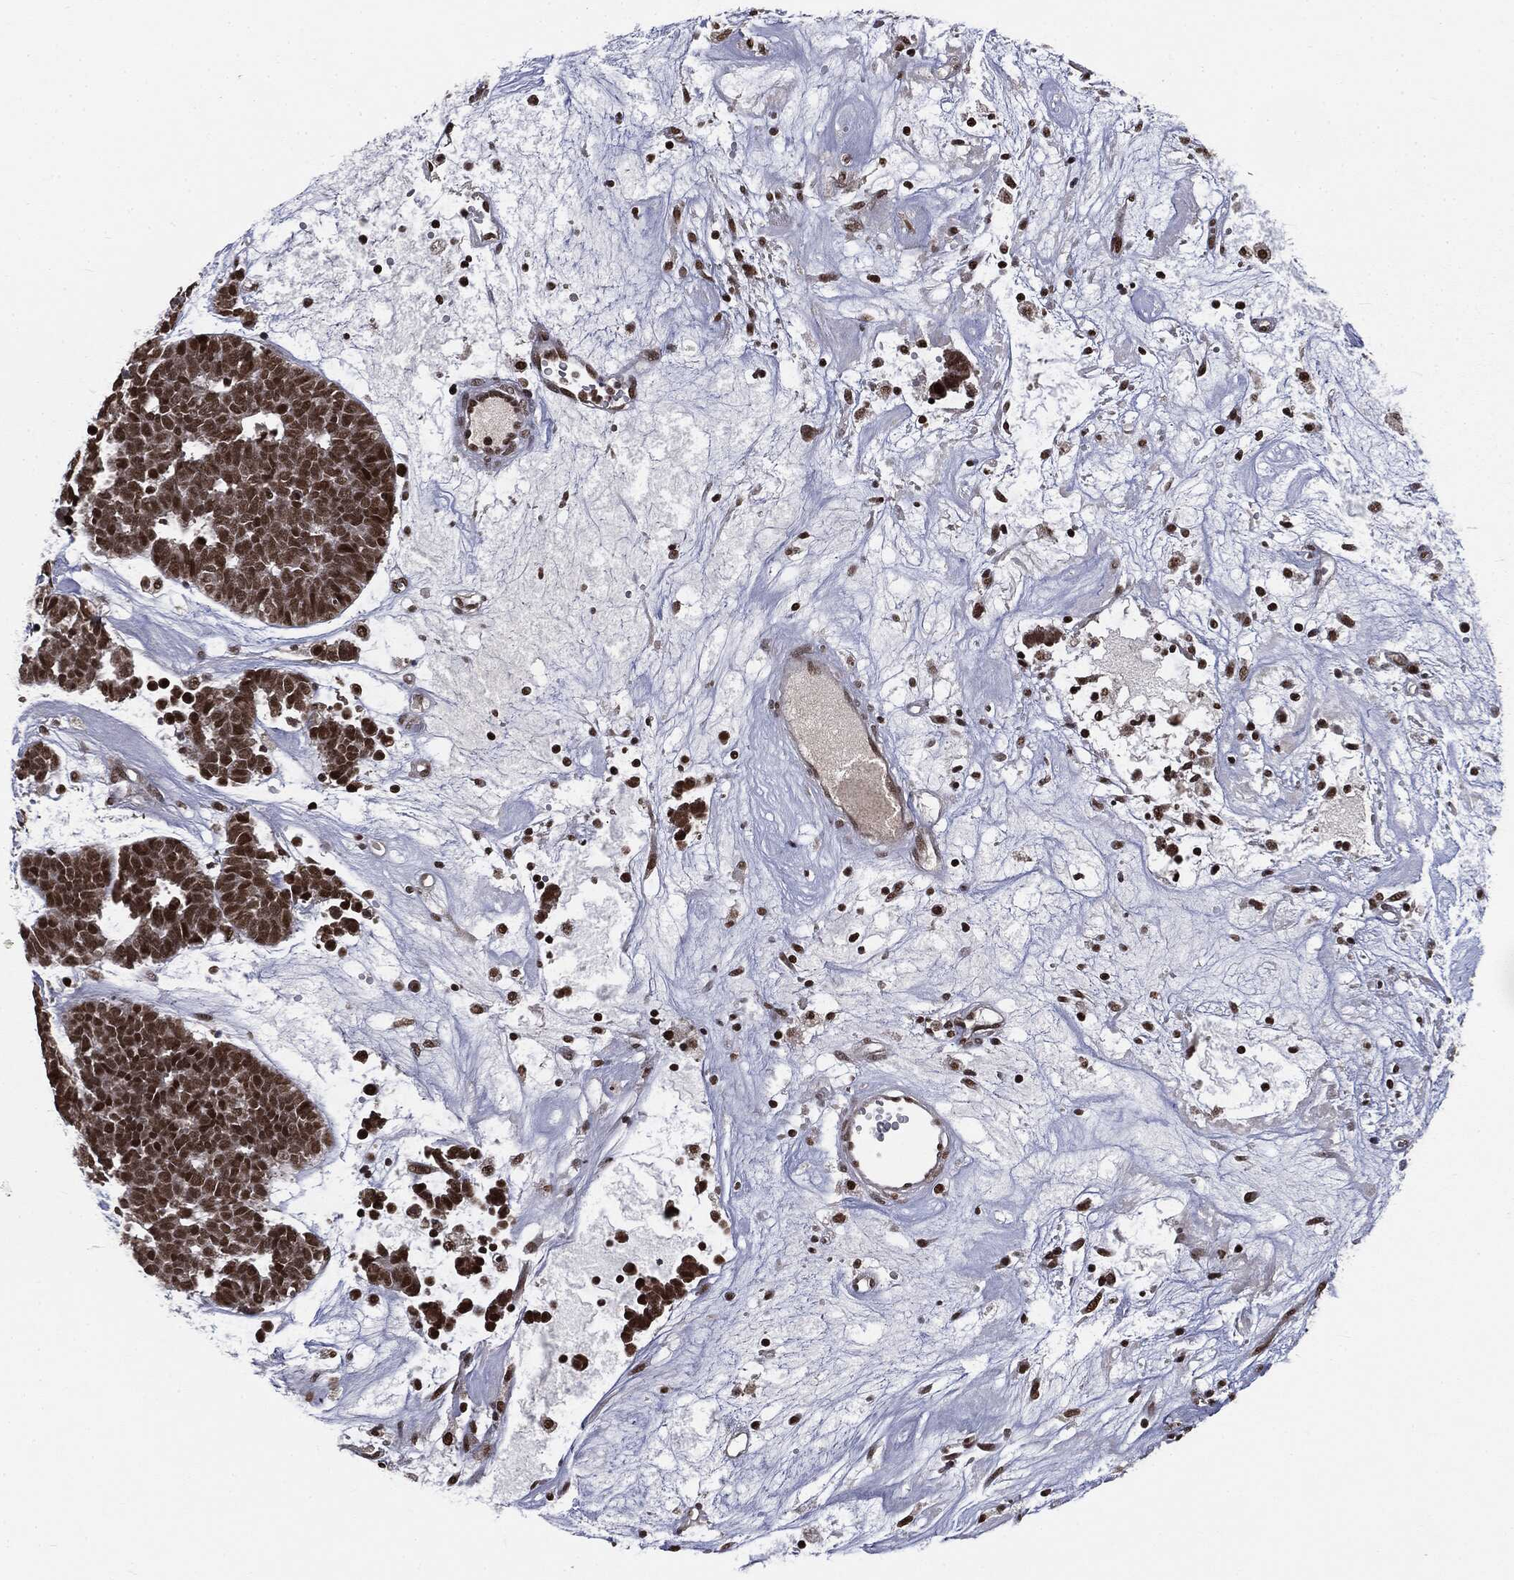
{"staining": {"intensity": "strong", "quantity": ">75%", "location": "nuclear"}, "tissue": "head and neck cancer", "cell_type": "Tumor cells", "image_type": "cancer", "snomed": [{"axis": "morphology", "description": "Adenocarcinoma, NOS"}, {"axis": "topography", "description": "Head-Neck"}], "caption": "The micrograph displays a brown stain indicating the presence of a protein in the nuclear of tumor cells in head and neck cancer (adenocarcinoma). (IHC, brightfield microscopy, high magnification).", "gene": "DPH2", "patient": {"sex": "female", "age": 81}}